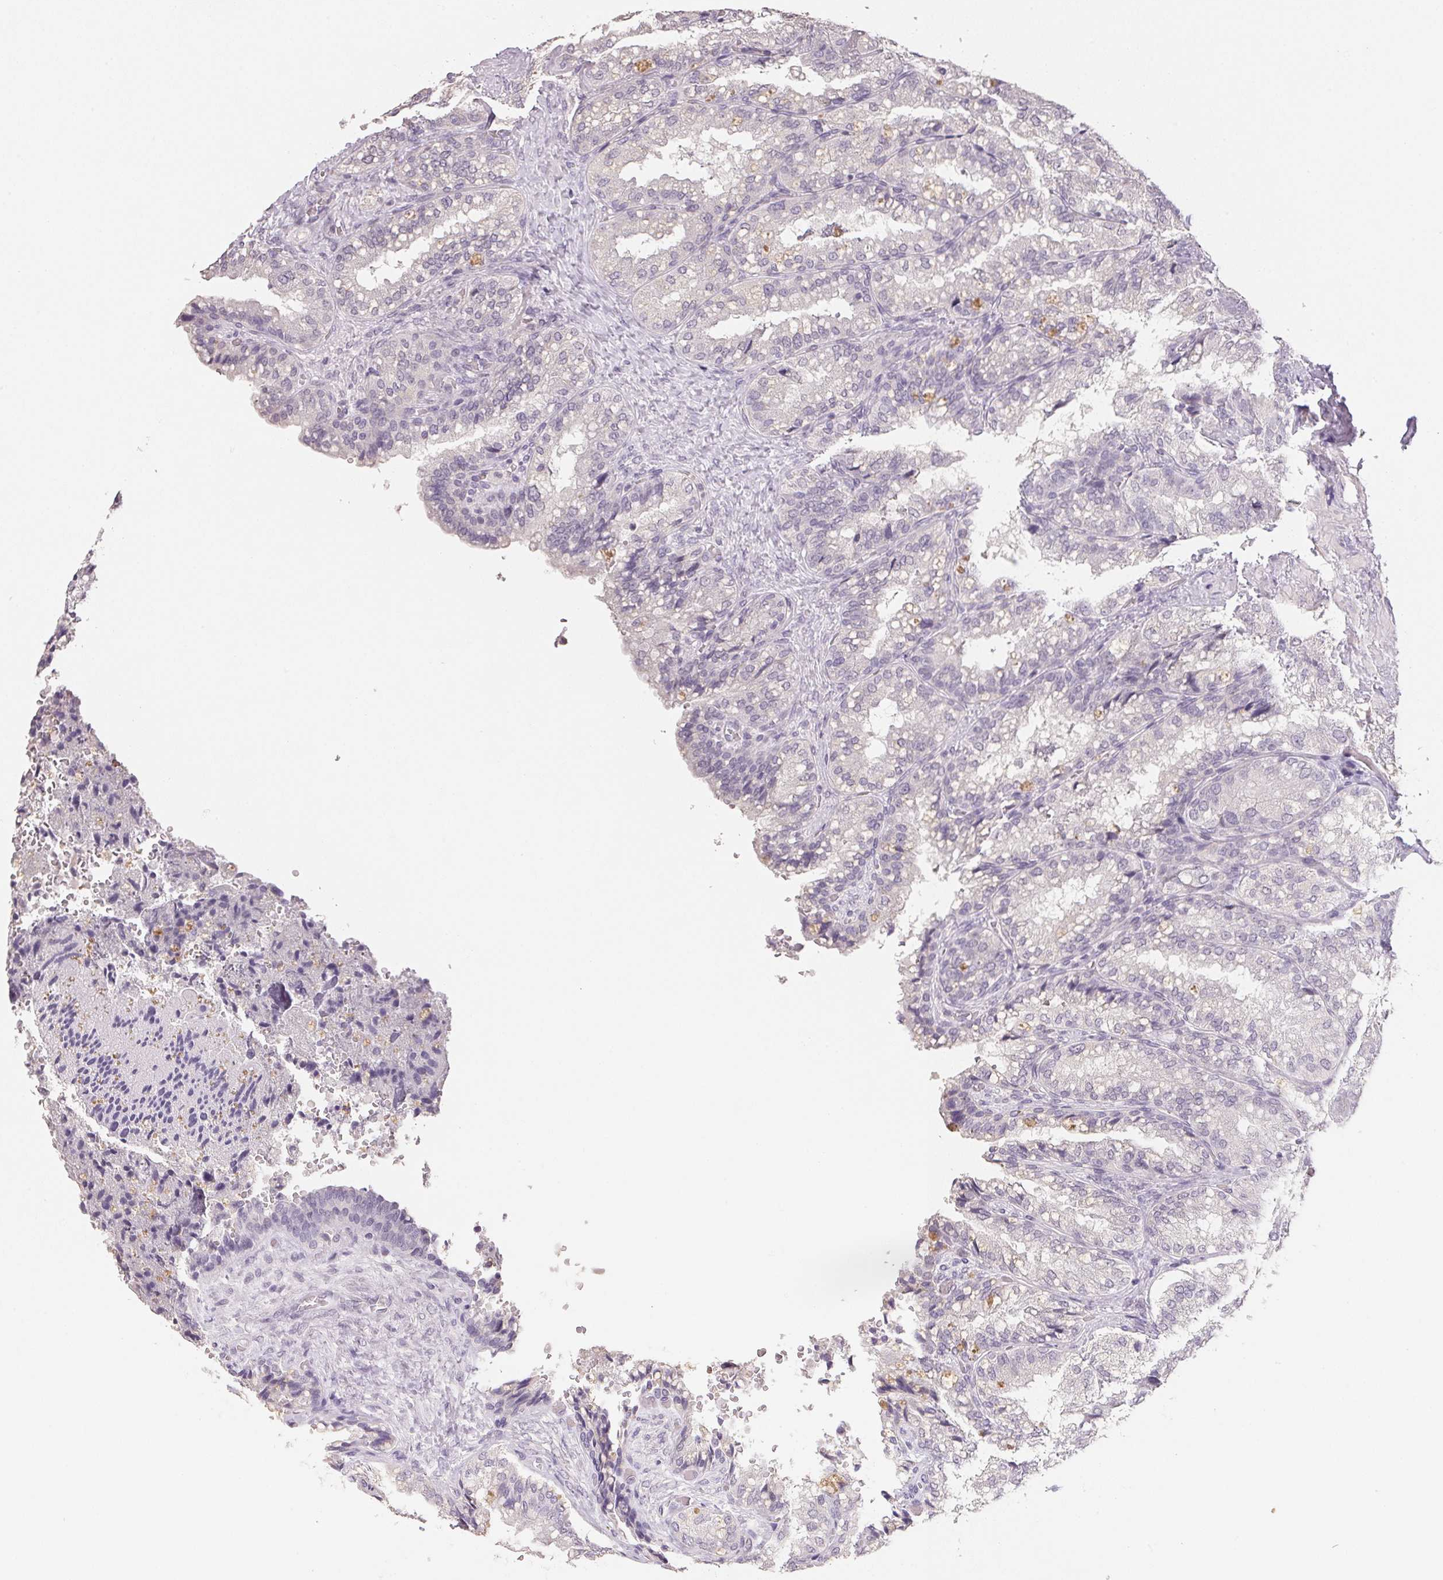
{"staining": {"intensity": "negative", "quantity": "none", "location": "none"}, "tissue": "seminal vesicle", "cell_type": "Glandular cells", "image_type": "normal", "snomed": [{"axis": "morphology", "description": "Normal tissue, NOS"}, {"axis": "topography", "description": "Seminal veicle"}], "caption": "Immunohistochemical staining of normal human seminal vesicle displays no significant expression in glandular cells. Brightfield microscopy of immunohistochemistry stained with DAB (brown) and hematoxylin (blue), captured at high magnification.", "gene": "POLR3G", "patient": {"sex": "male", "age": 57}}